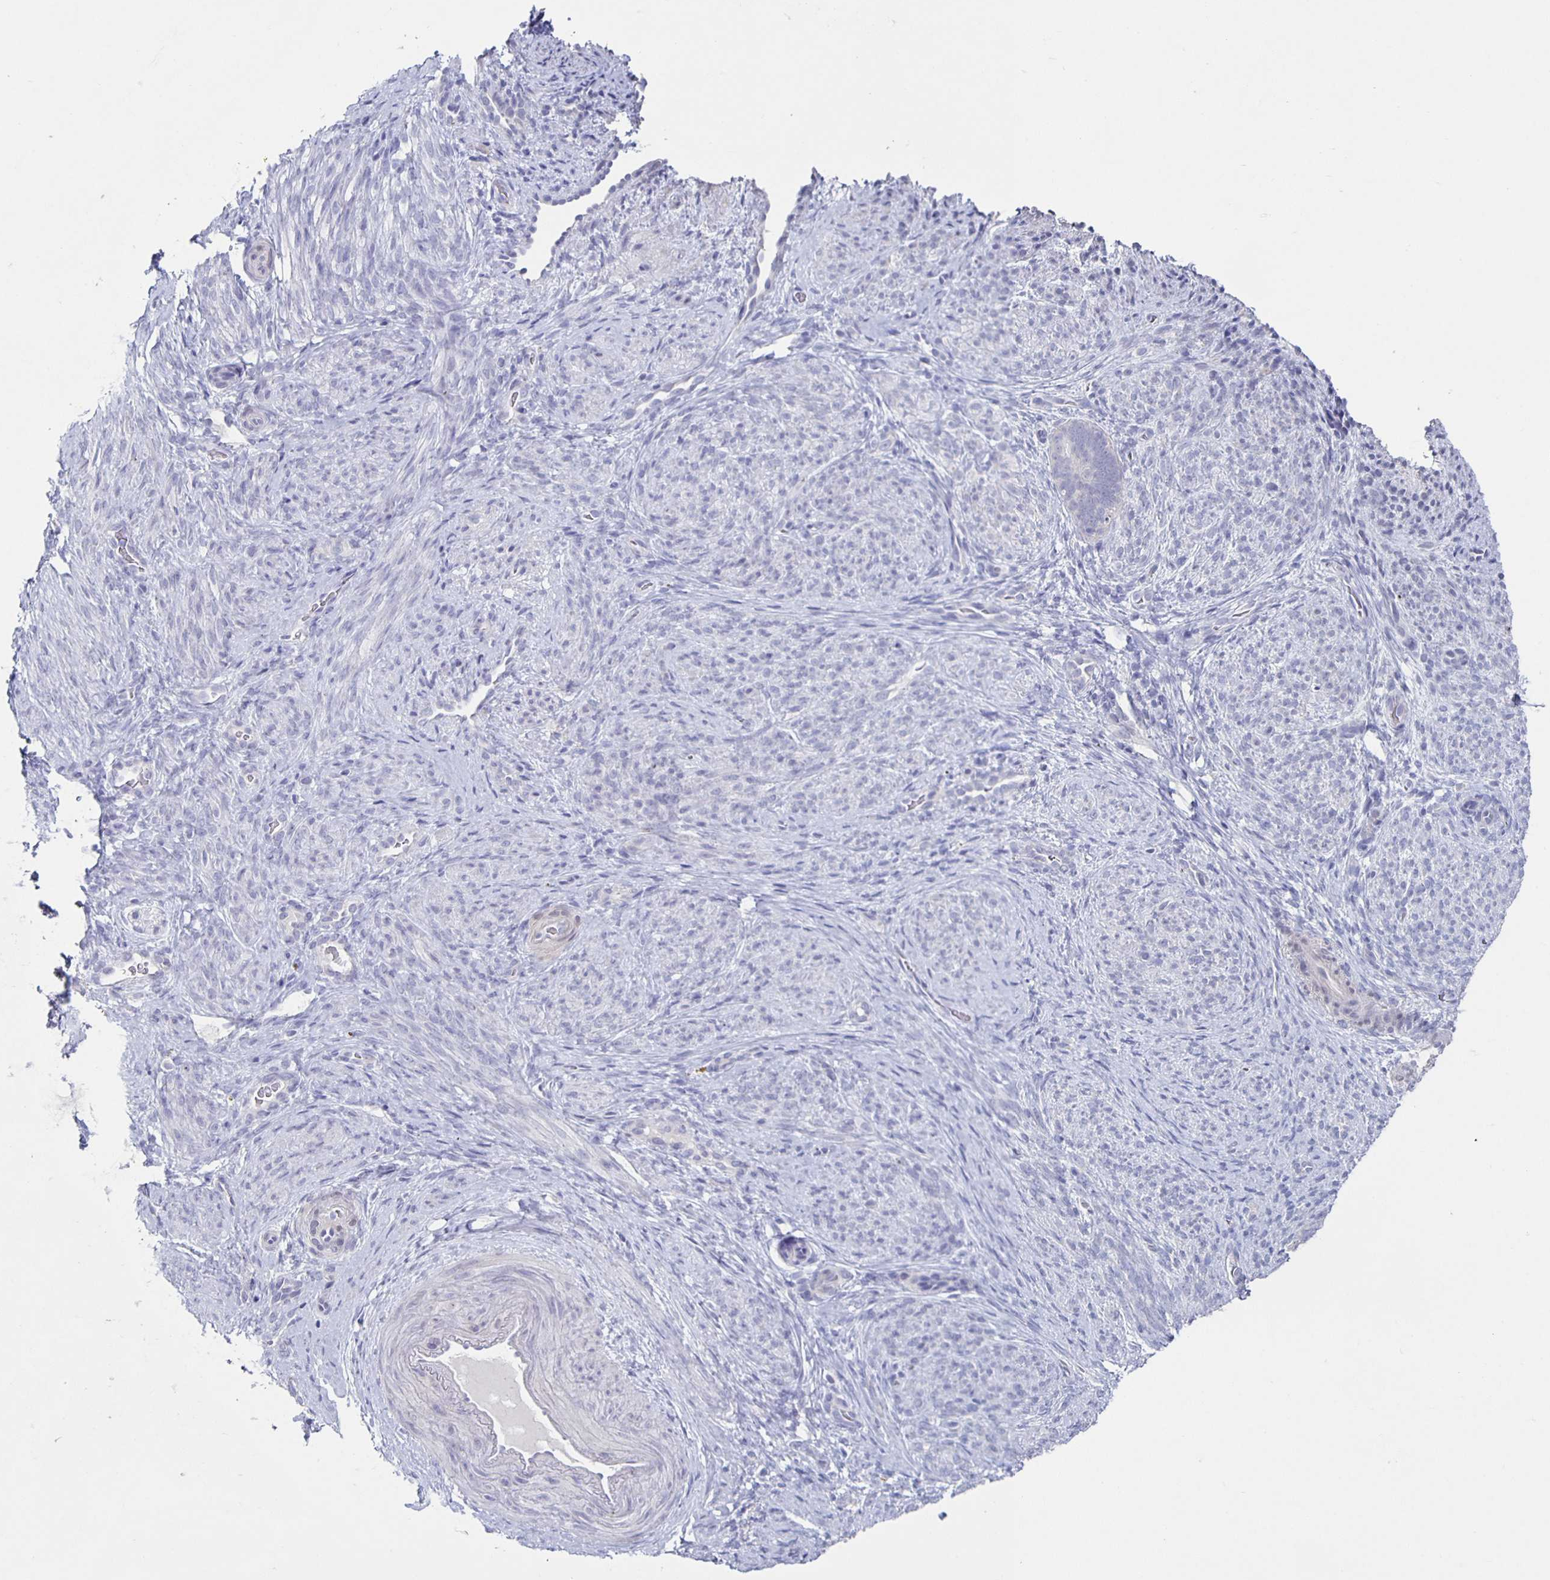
{"staining": {"intensity": "negative", "quantity": "none", "location": "none"}, "tissue": "endometrium", "cell_type": "Cells in endometrial stroma", "image_type": "normal", "snomed": [{"axis": "morphology", "description": "Normal tissue, NOS"}, {"axis": "topography", "description": "Endometrium"}], "caption": "An immunohistochemistry (IHC) micrograph of normal endometrium is shown. There is no staining in cells in endometrial stroma of endometrium. (Brightfield microscopy of DAB IHC at high magnification).", "gene": "CARNS1", "patient": {"sex": "female", "age": 34}}